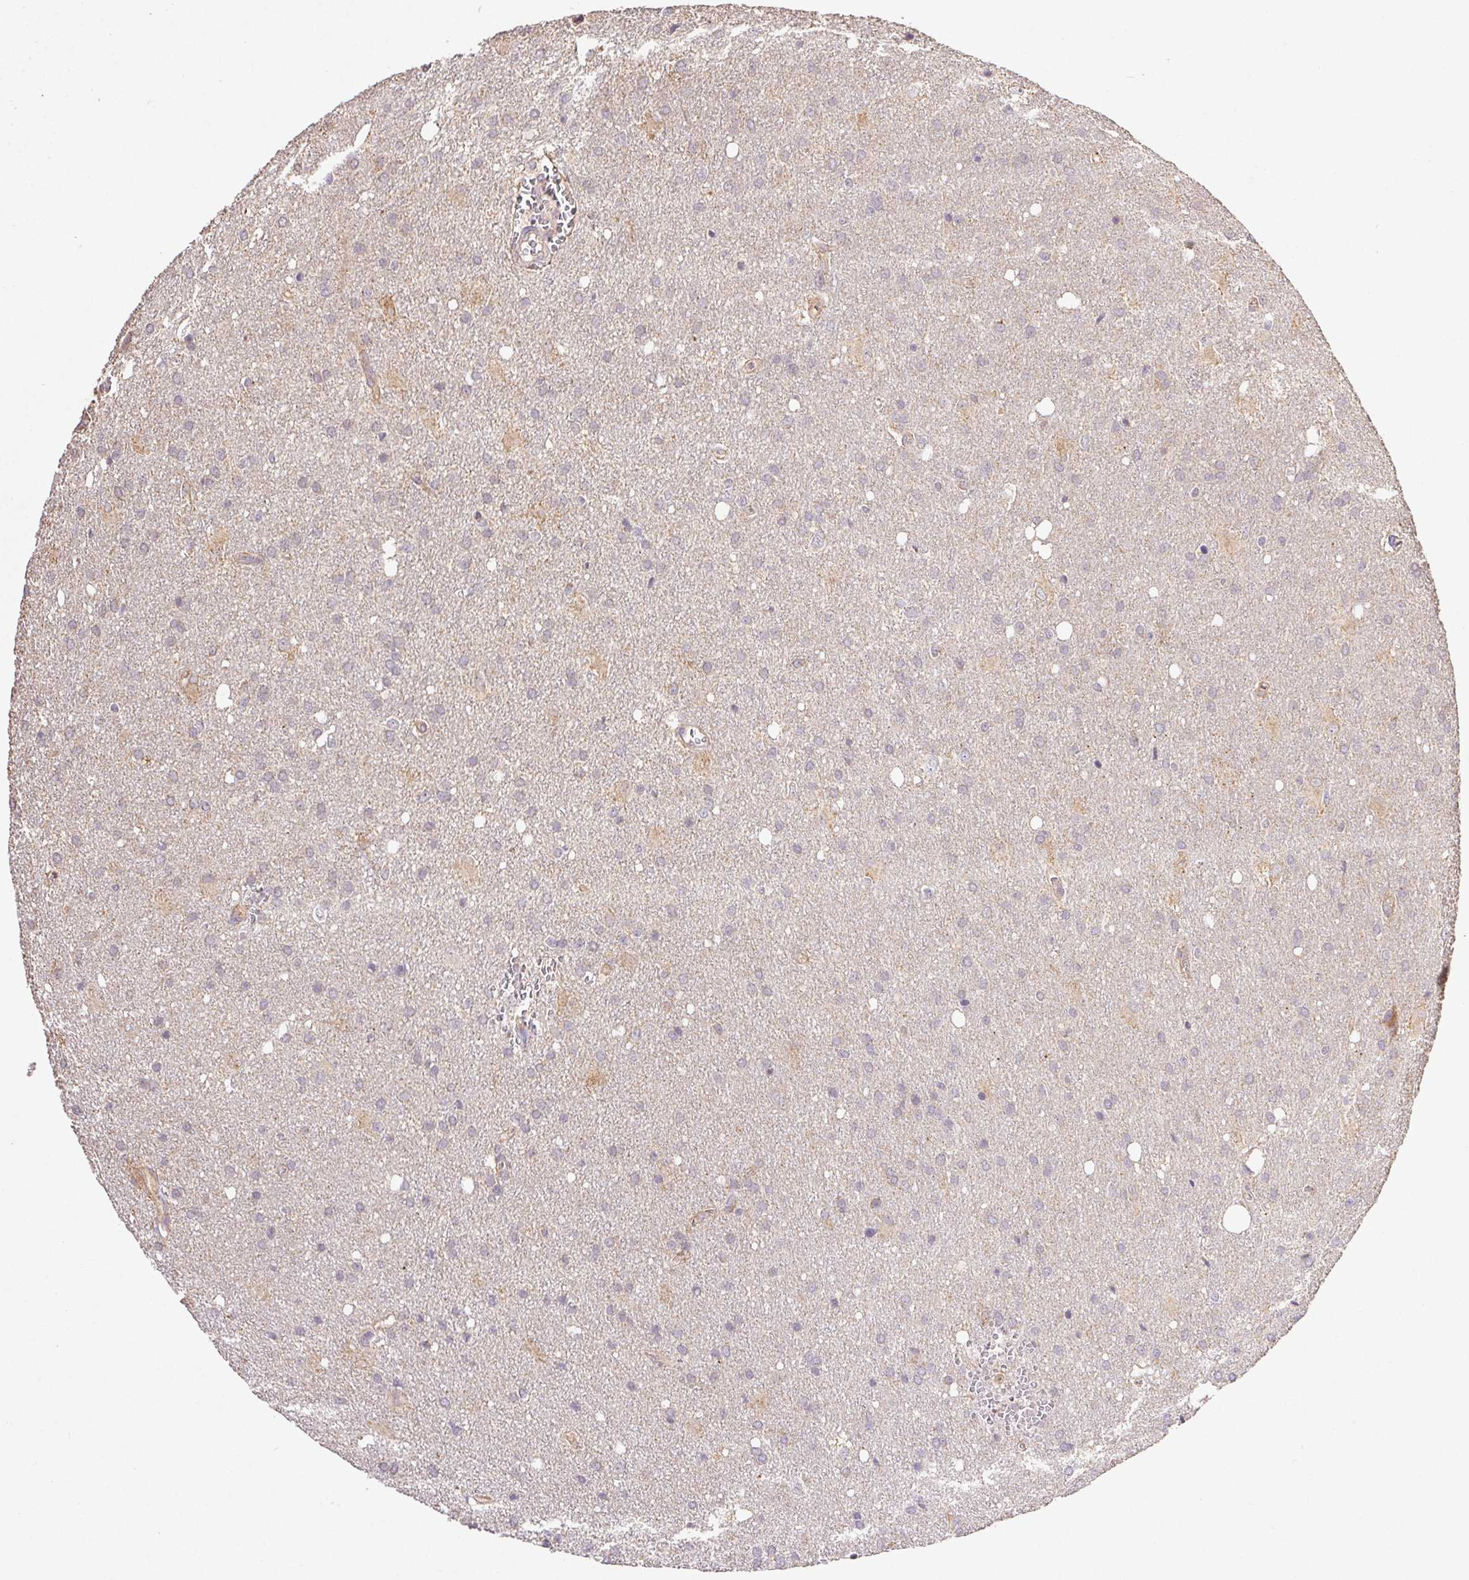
{"staining": {"intensity": "negative", "quantity": "none", "location": "none"}, "tissue": "glioma", "cell_type": "Tumor cells", "image_type": "cancer", "snomed": [{"axis": "morphology", "description": "Glioma, malignant, Low grade"}, {"axis": "topography", "description": "Brain"}], "caption": "Immunohistochemistry histopathology image of neoplastic tissue: malignant low-grade glioma stained with DAB (3,3'-diaminobenzidine) shows no significant protein positivity in tumor cells.", "gene": "RAB11A", "patient": {"sex": "male", "age": 66}}